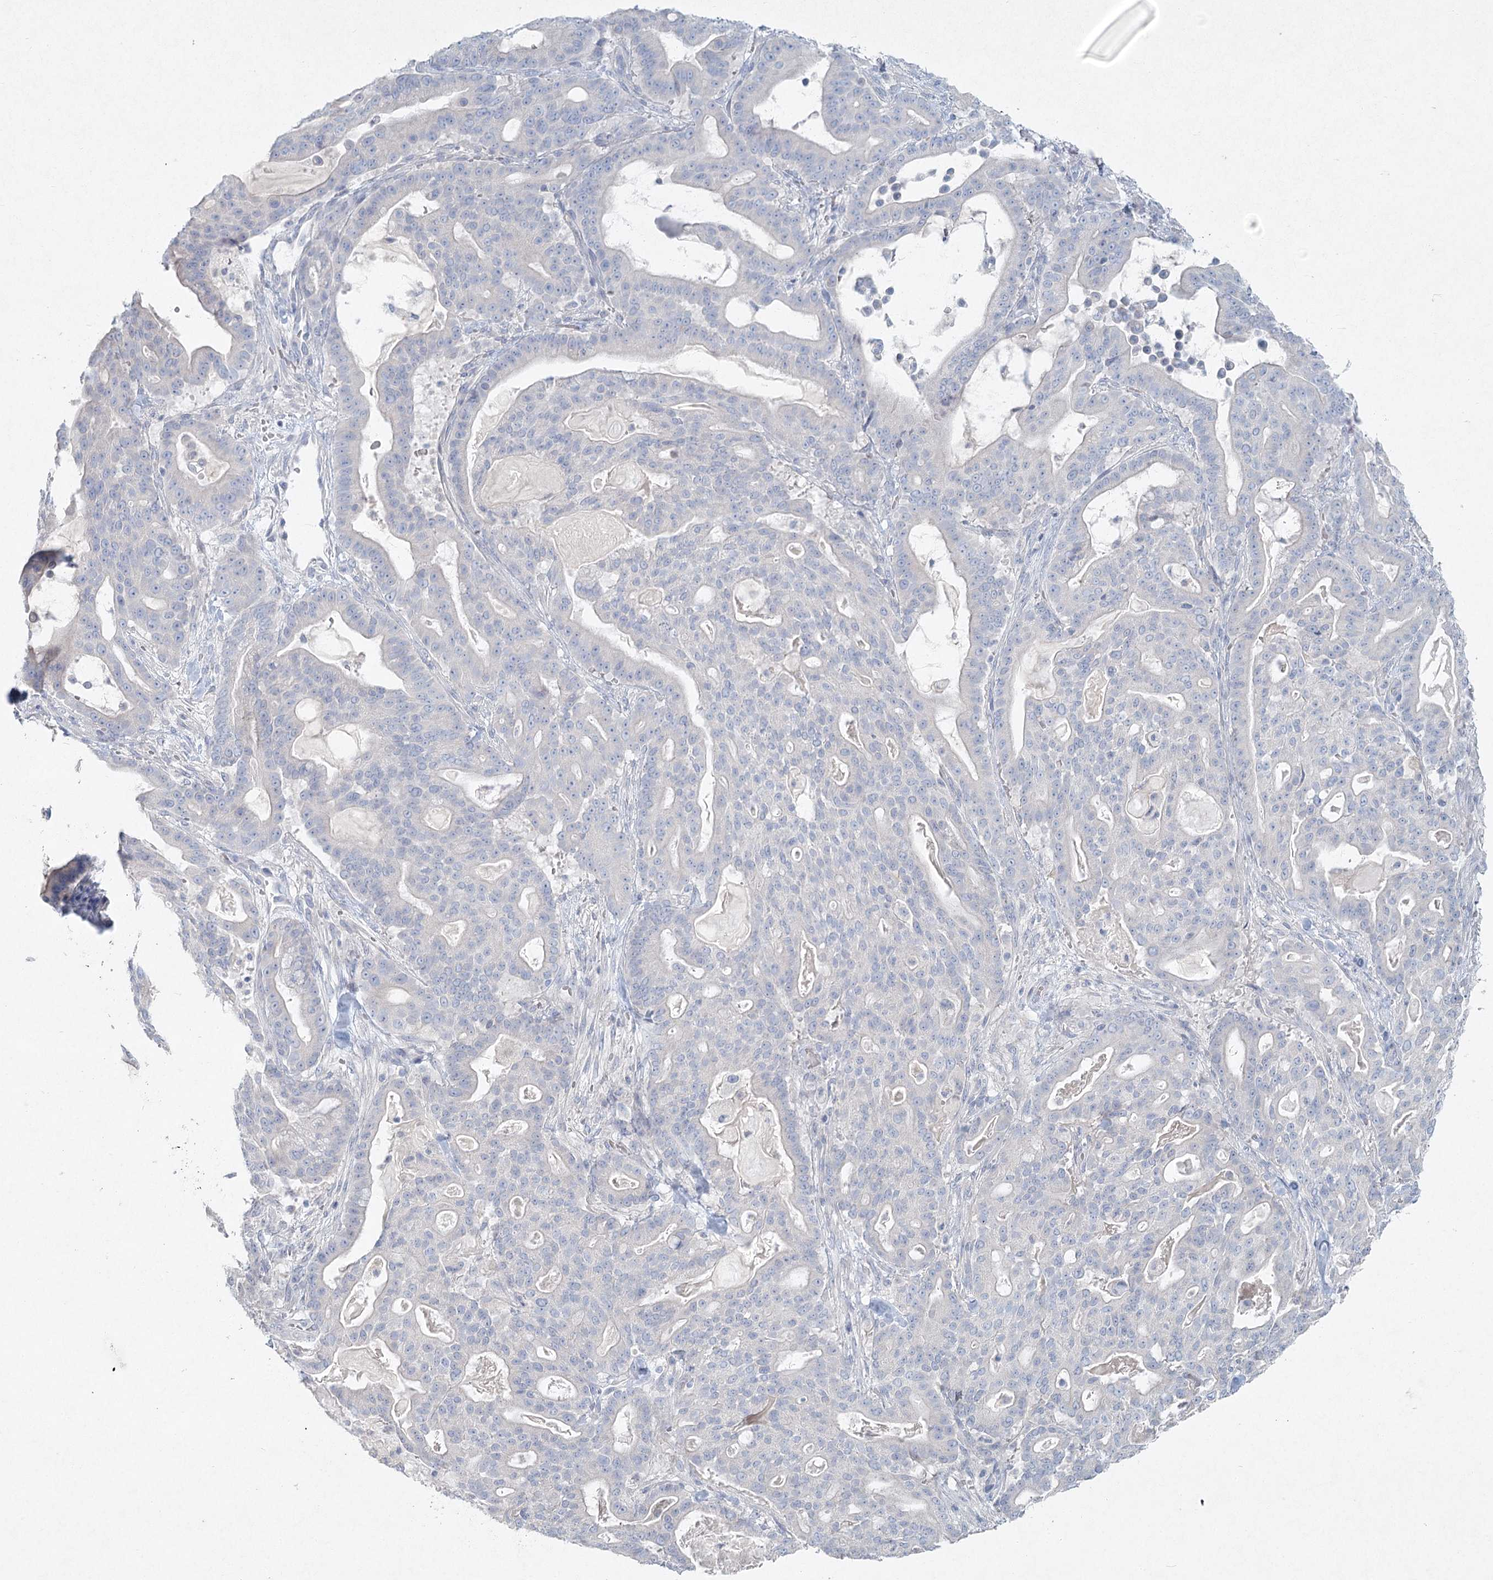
{"staining": {"intensity": "negative", "quantity": "none", "location": "none"}, "tissue": "pancreatic cancer", "cell_type": "Tumor cells", "image_type": "cancer", "snomed": [{"axis": "morphology", "description": "Adenocarcinoma, NOS"}, {"axis": "topography", "description": "Pancreas"}], "caption": "Histopathology image shows no protein positivity in tumor cells of pancreatic cancer (adenocarcinoma) tissue.", "gene": "LRP2BP", "patient": {"sex": "male", "age": 63}}